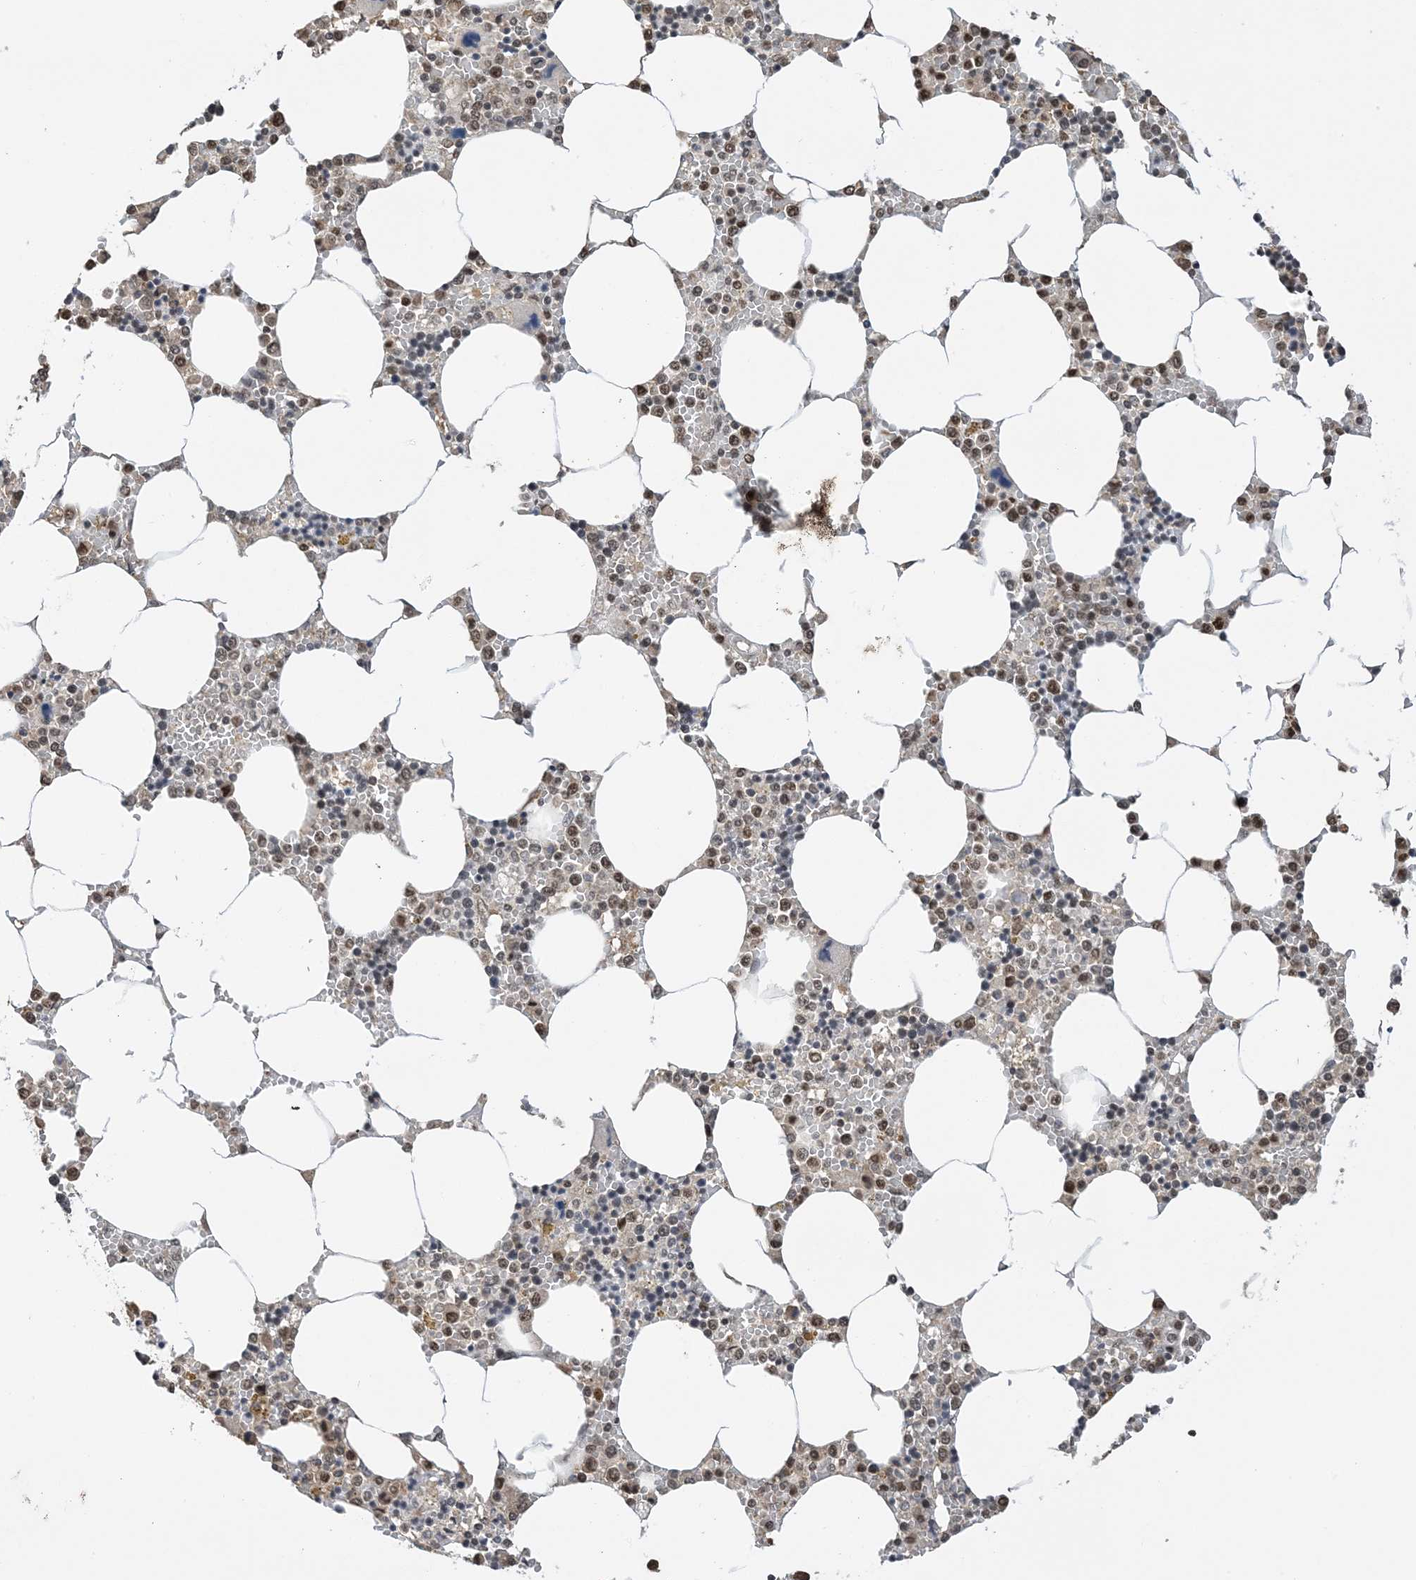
{"staining": {"intensity": "weak", "quantity": "25%-75%", "location": "nuclear"}, "tissue": "bone marrow", "cell_type": "Hematopoietic cells", "image_type": "normal", "snomed": [{"axis": "morphology", "description": "Normal tissue, NOS"}, {"axis": "topography", "description": "Bone marrow"}], "caption": "Protein analysis of unremarkable bone marrow displays weak nuclear staining in about 25%-75% of hematopoietic cells. (DAB IHC with brightfield microscopy, high magnification).", "gene": "ACYP2", "patient": {"sex": "male", "age": 70}}